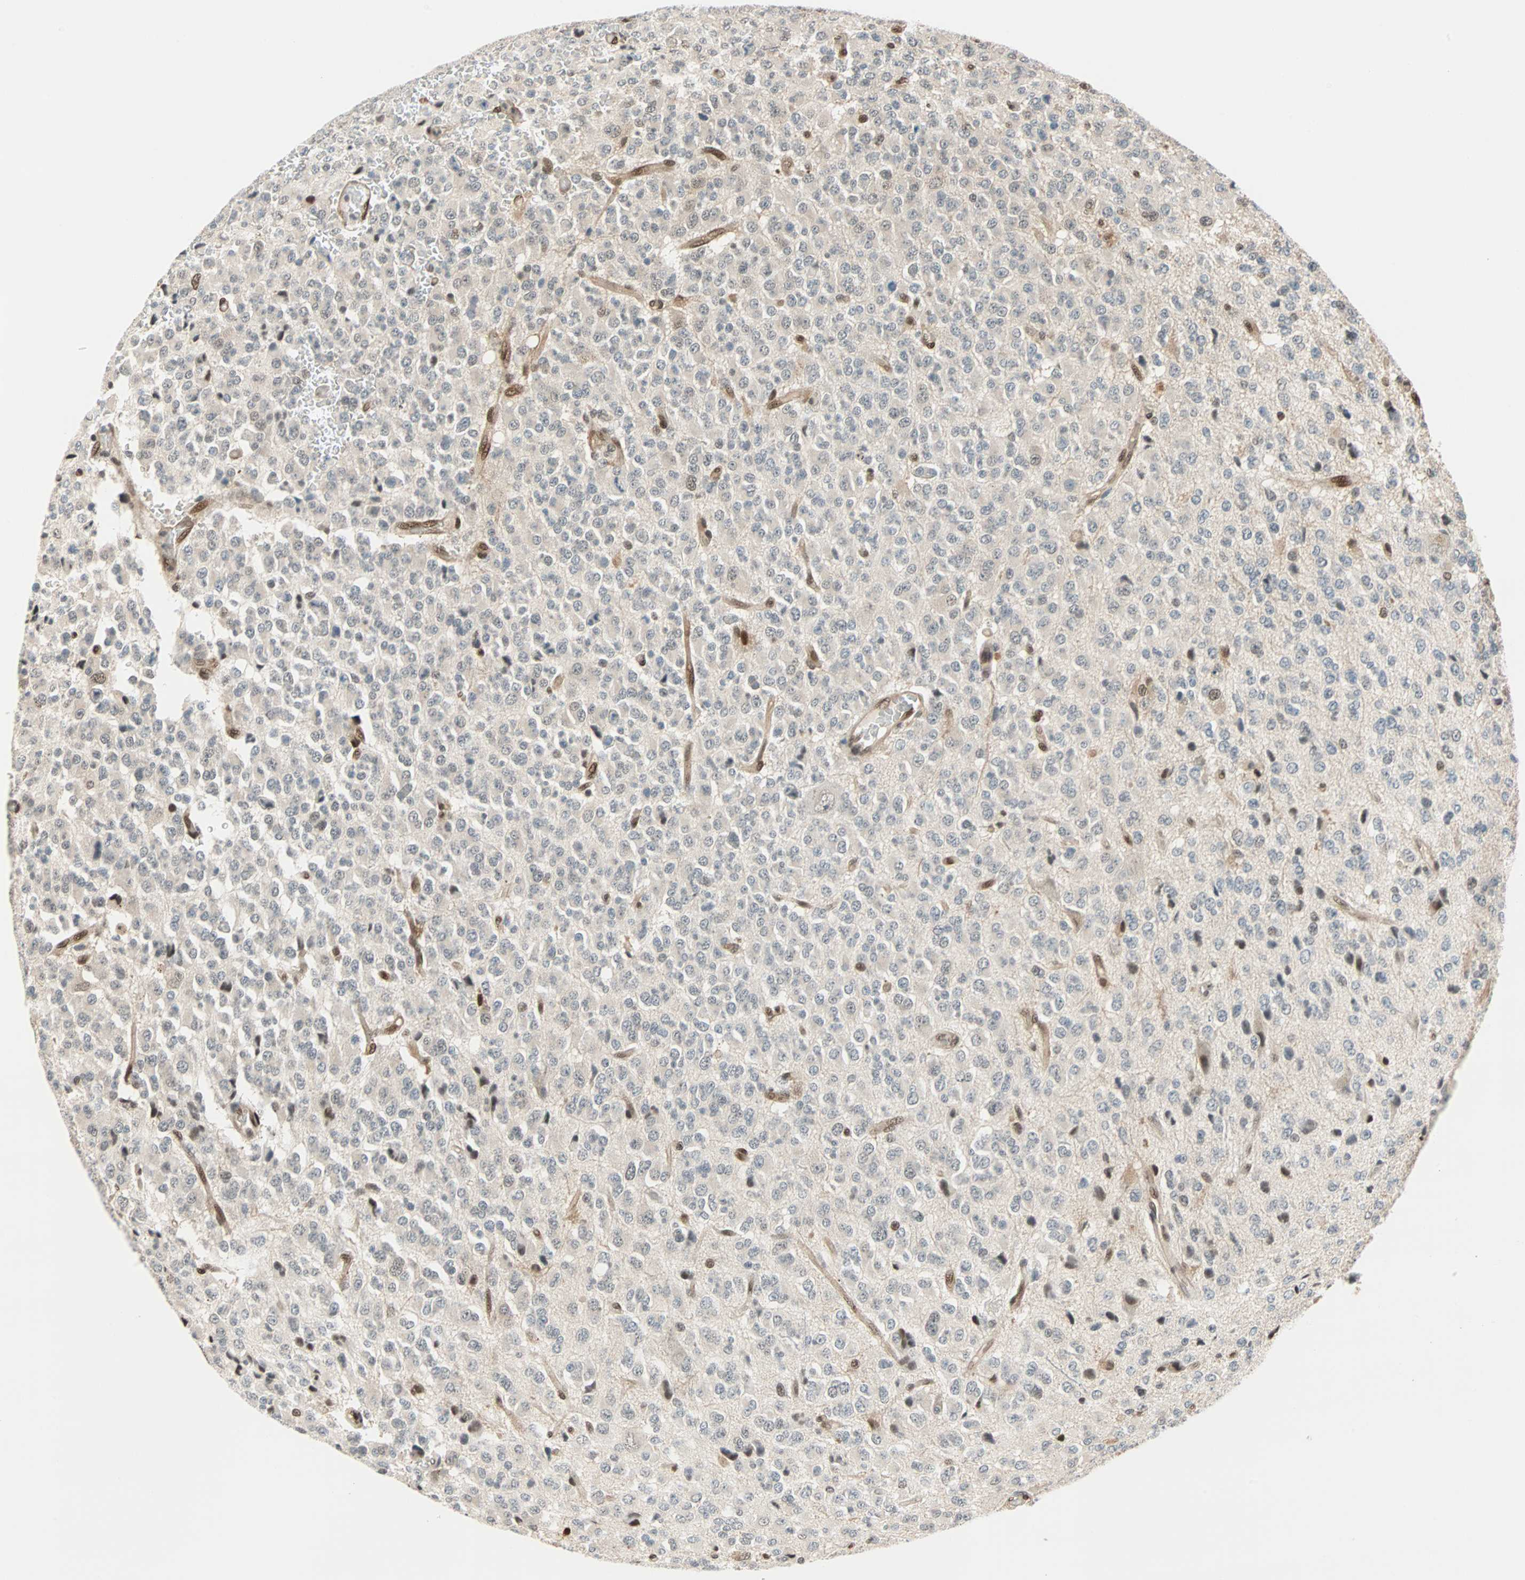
{"staining": {"intensity": "moderate", "quantity": "<25%", "location": "nuclear"}, "tissue": "glioma", "cell_type": "Tumor cells", "image_type": "cancer", "snomed": [{"axis": "morphology", "description": "Glioma, malignant, High grade"}, {"axis": "topography", "description": "pancreas cauda"}], "caption": "Brown immunohistochemical staining in human malignant high-grade glioma shows moderate nuclear expression in approximately <25% of tumor cells. (Brightfield microscopy of DAB IHC at high magnification).", "gene": "WWTR1", "patient": {"sex": "male", "age": 60}}